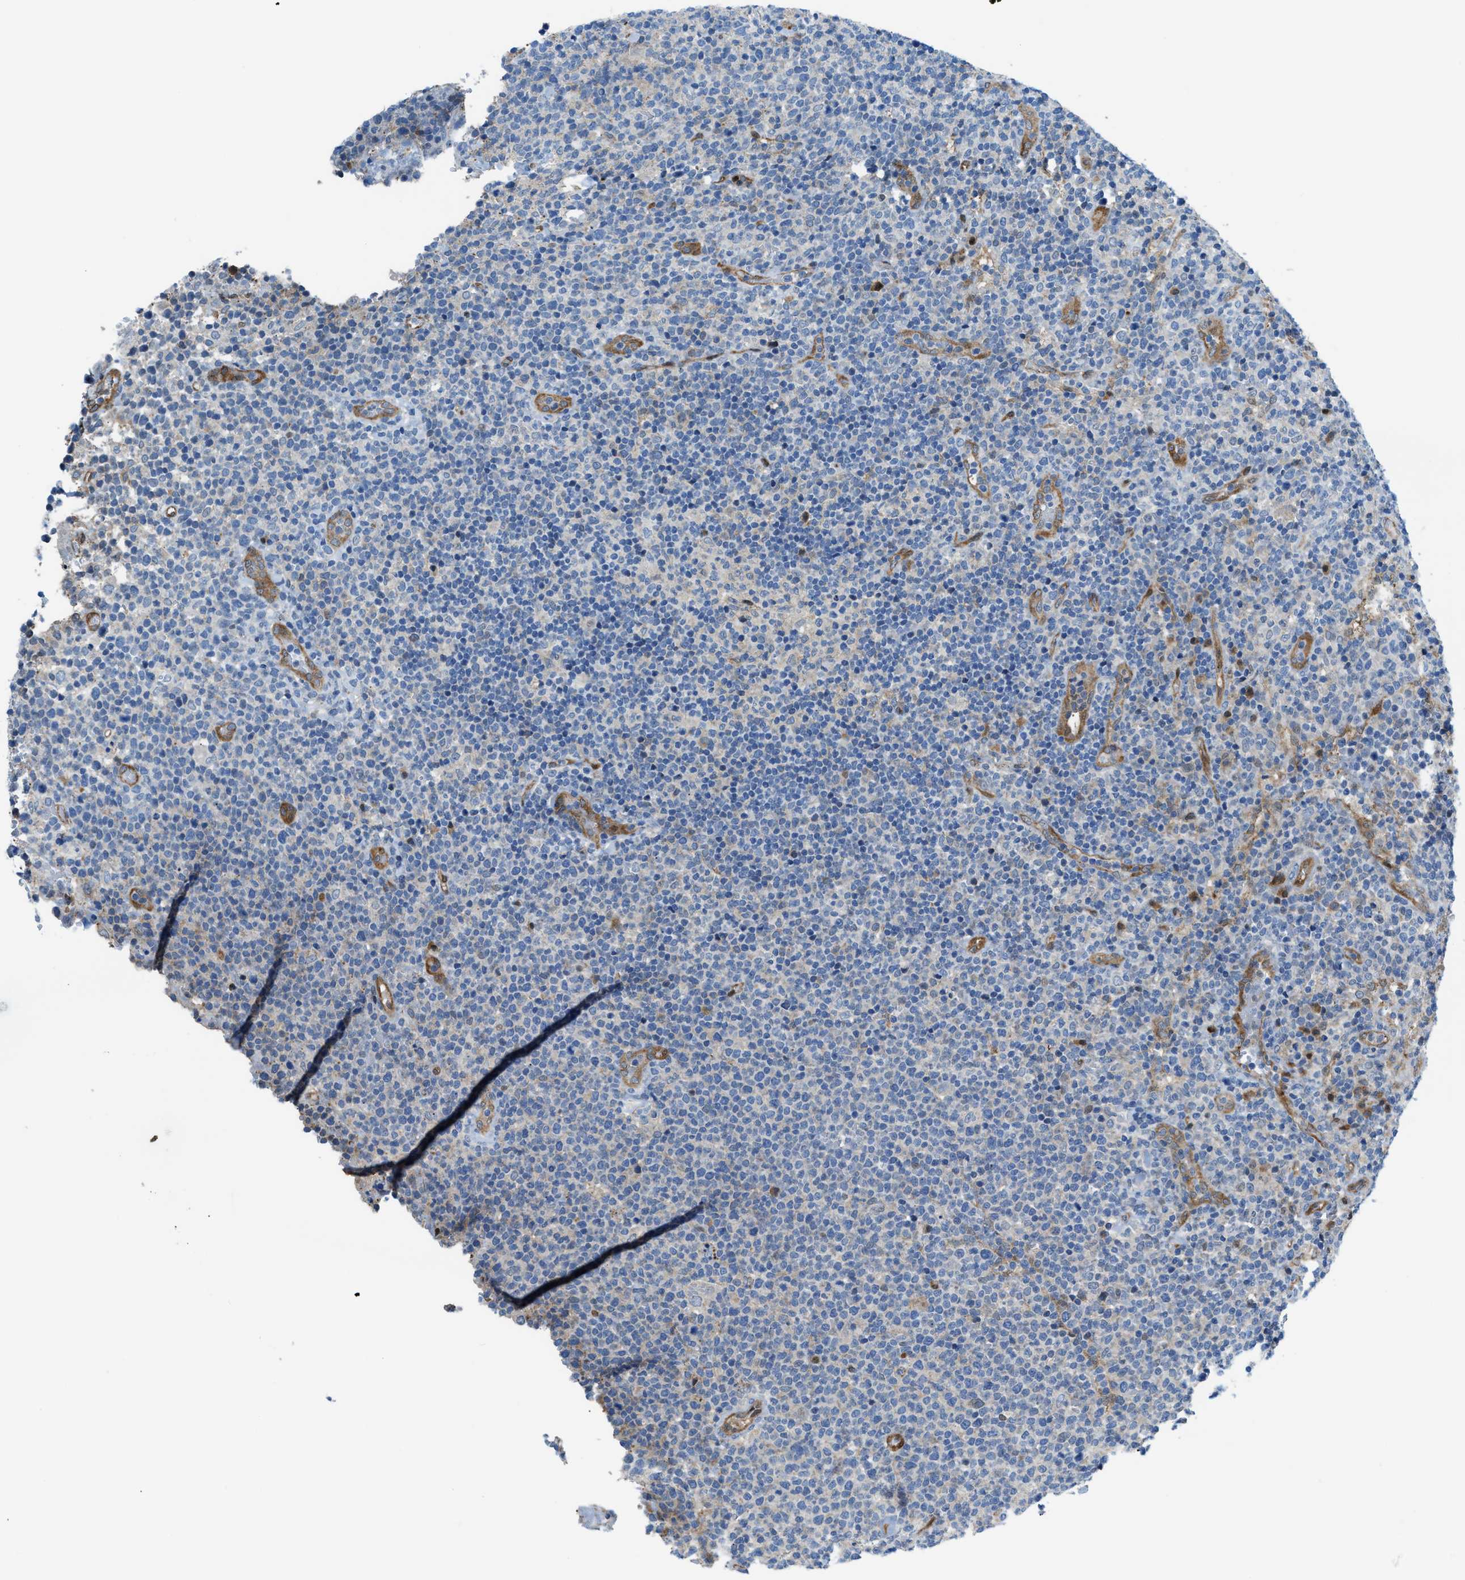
{"staining": {"intensity": "negative", "quantity": "none", "location": "none"}, "tissue": "lymphoma", "cell_type": "Tumor cells", "image_type": "cancer", "snomed": [{"axis": "morphology", "description": "Malignant lymphoma, non-Hodgkin's type, High grade"}, {"axis": "topography", "description": "Lymph node"}], "caption": "Photomicrograph shows no significant protein staining in tumor cells of malignant lymphoma, non-Hodgkin's type (high-grade).", "gene": "YWHAE", "patient": {"sex": "male", "age": 61}}